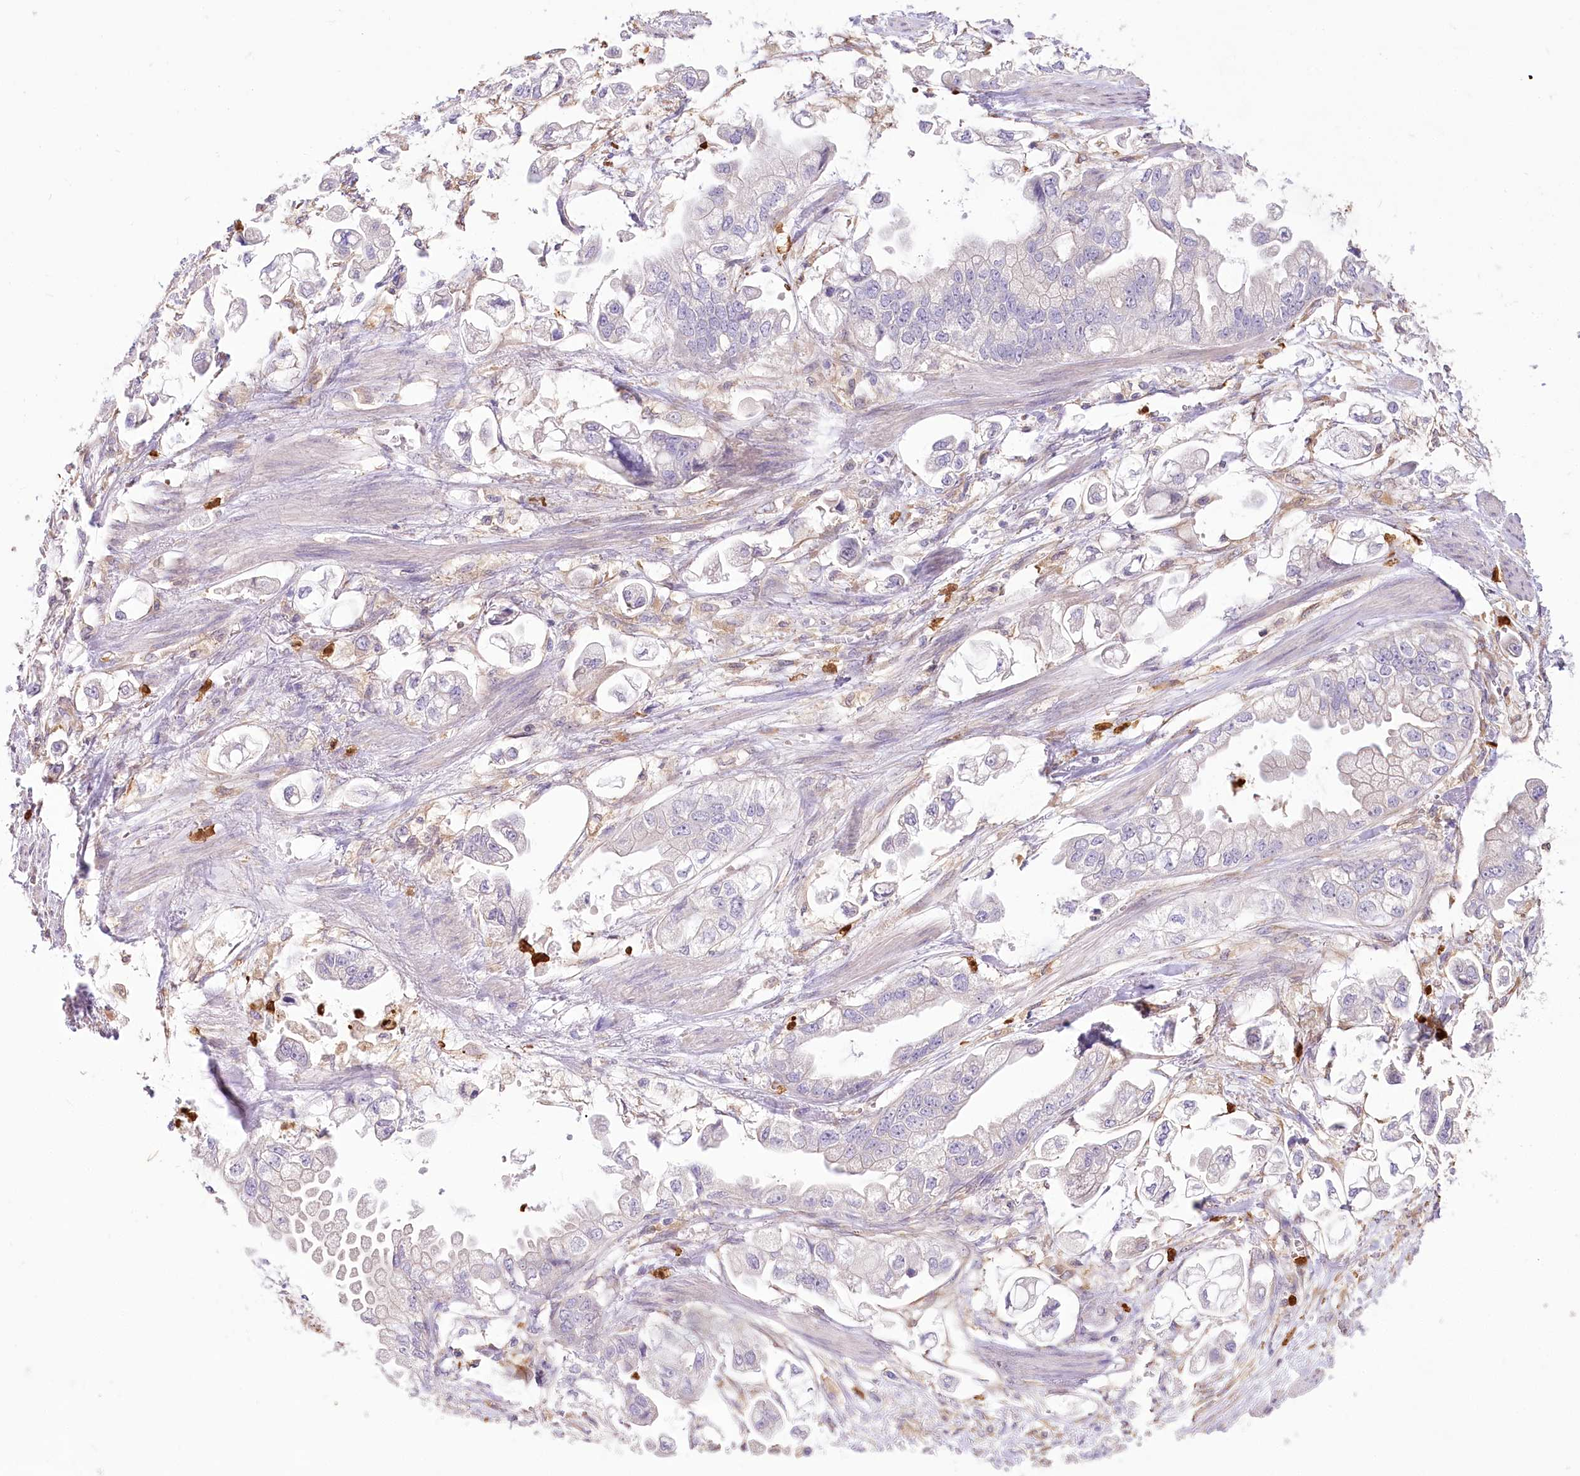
{"staining": {"intensity": "negative", "quantity": "none", "location": "none"}, "tissue": "stomach cancer", "cell_type": "Tumor cells", "image_type": "cancer", "snomed": [{"axis": "morphology", "description": "Adenocarcinoma, NOS"}, {"axis": "topography", "description": "Stomach"}], "caption": "Stomach cancer (adenocarcinoma) was stained to show a protein in brown. There is no significant expression in tumor cells.", "gene": "DPYD", "patient": {"sex": "male", "age": 62}}